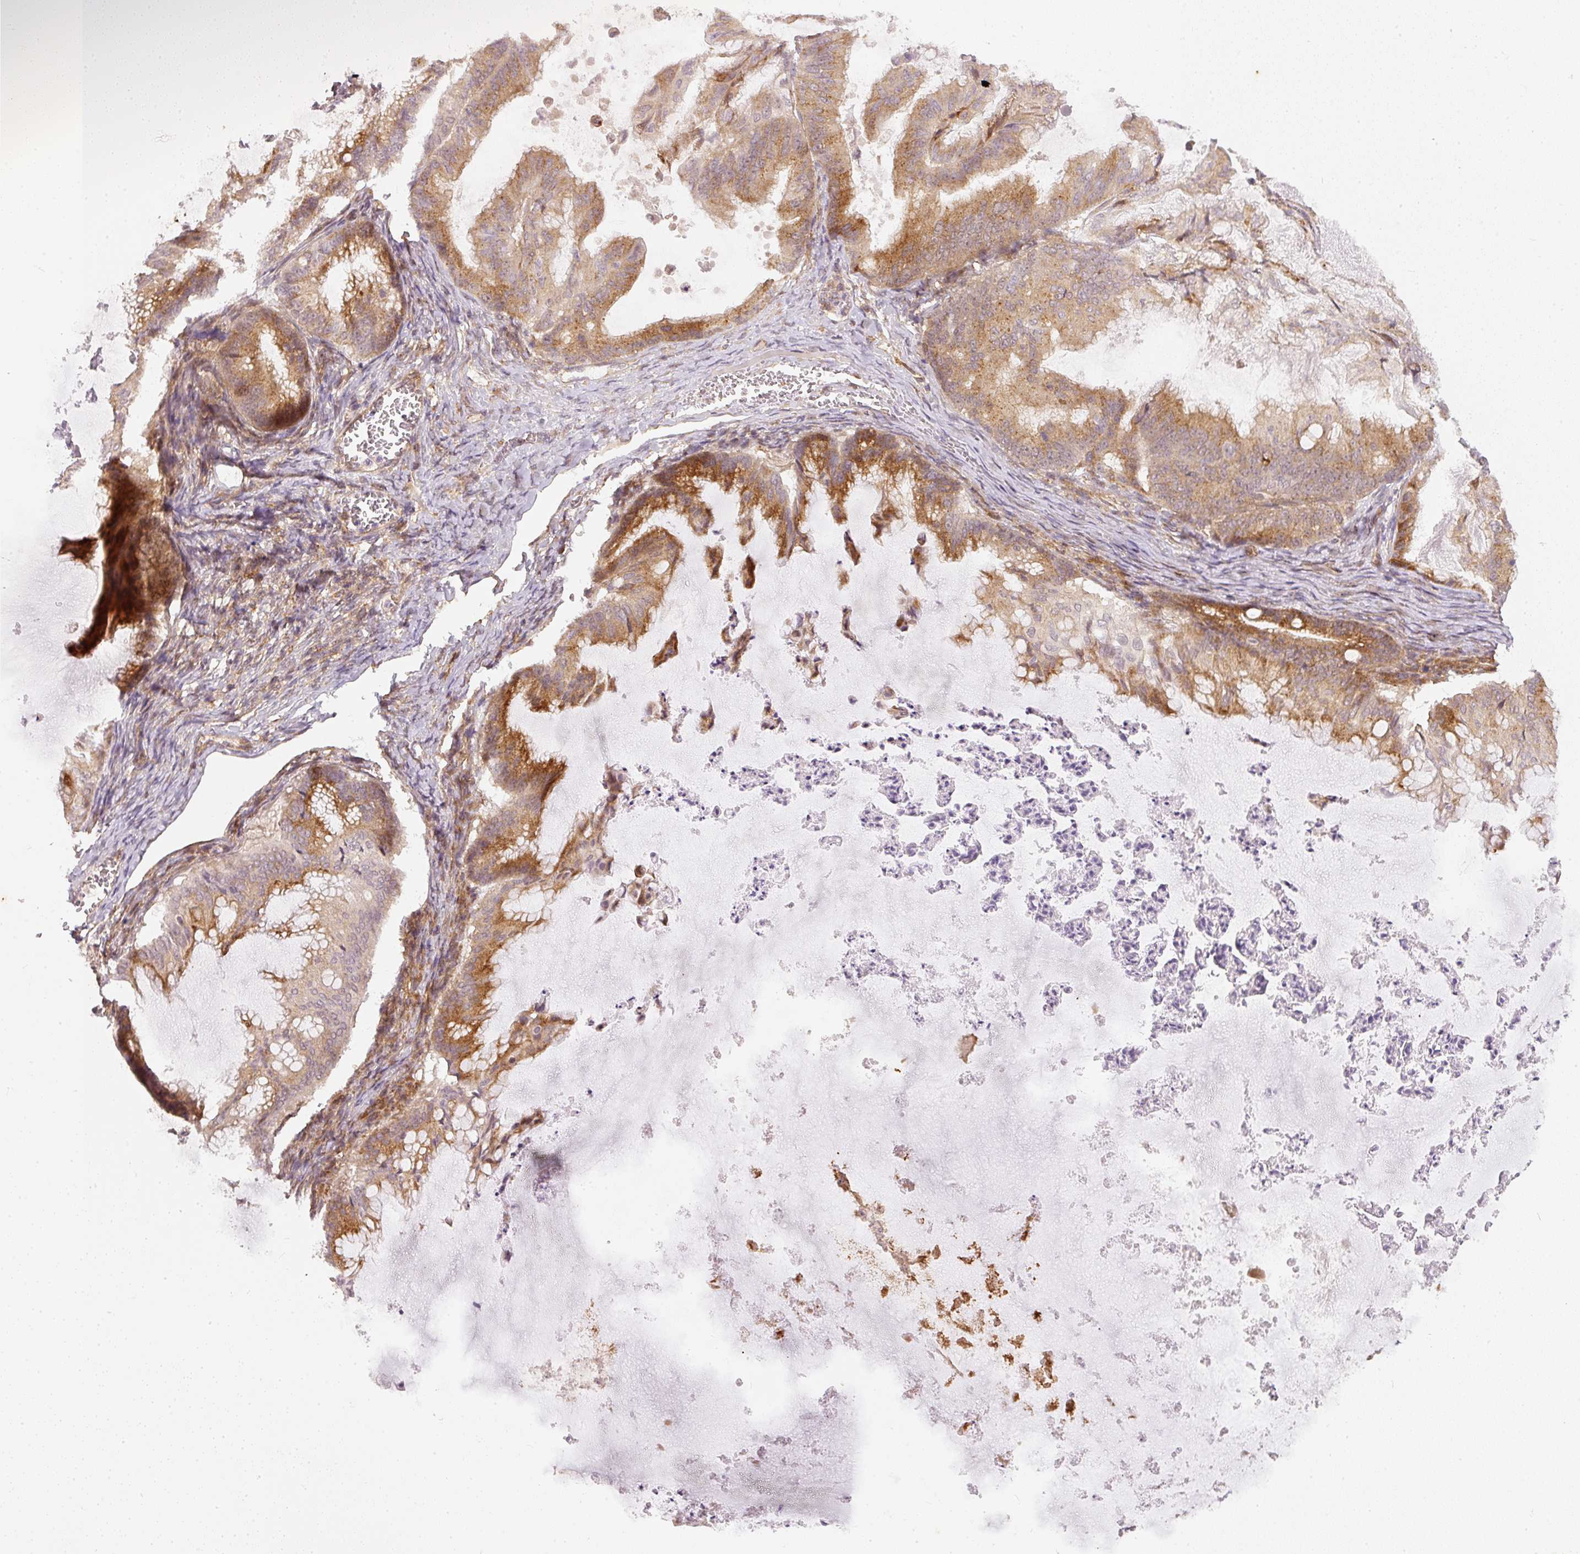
{"staining": {"intensity": "moderate", "quantity": ">75%", "location": "cytoplasmic/membranous"}, "tissue": "ovarian cancer", "cell_type": "Tumor cells", "image_type": "cancer", "snomed": [{"axis": "morphology", "description": "Cystadenocarcinoma, mucinous, NOS"}, {"axis": "topography", "description": "Ovary"}], "caption": "The immunohistochemical stain highlights moderate cytoplasmic/membranous positivity in tumor cells of ovarian cancer (mucinous cystadenocarcinoma) tissue. Nuclei are stained in blue.", "gene": "ZNF580", "patient": {"sex": "female", "age": 71}}